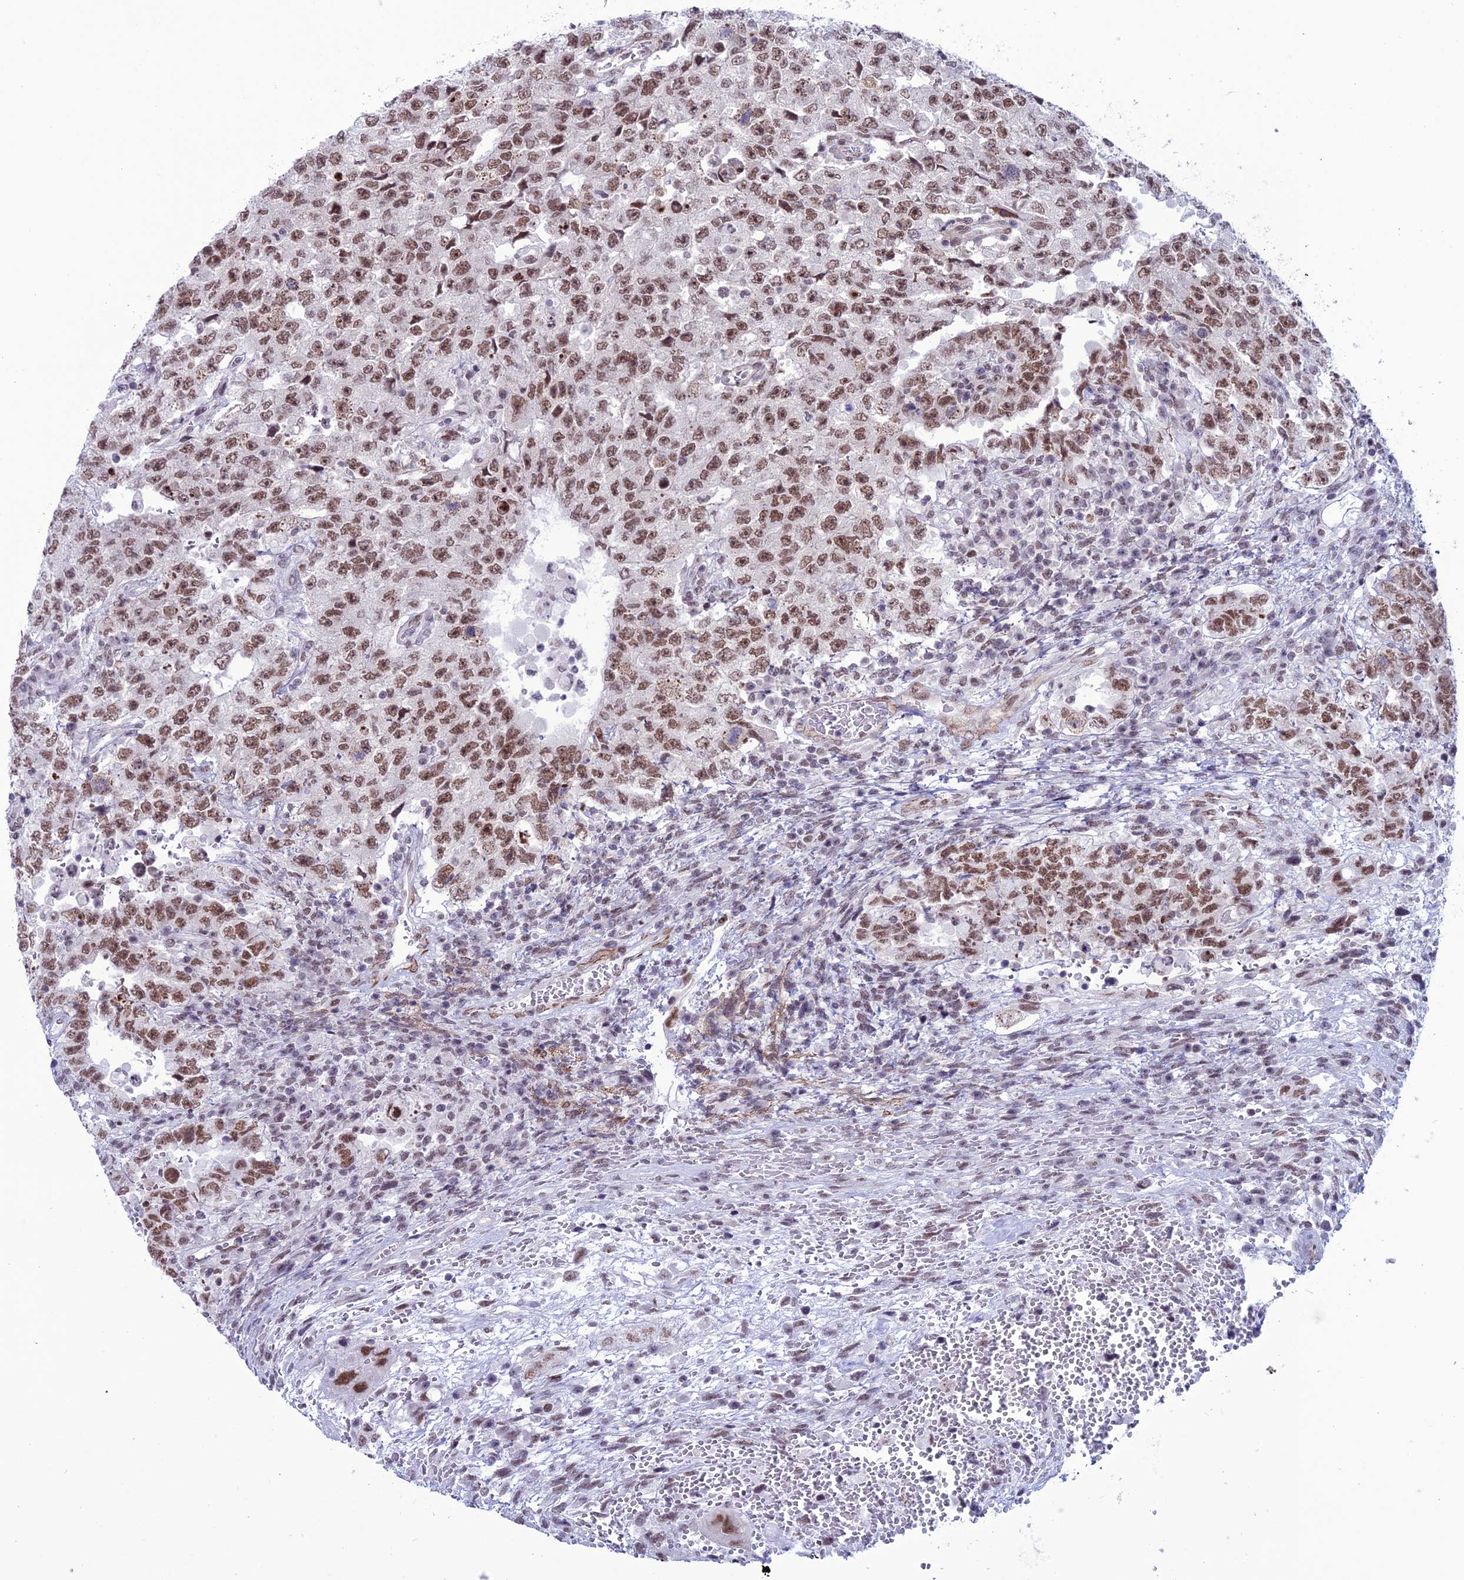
{"staining": {"intensity": "moderate", "quantity": ">75%", "location": "nuclear"}, "tissue": "testis cancer", "cell_type": "Tumor cells", "image_type": "cancer", "snomed": [{"axis": "morphology", "description": "Carcinoma, Embryonal, NOS"}, {"axis": "topography", "description": "Testis"}], "caption": "Tumor cells display medium levels of moderate nuclear expression in approximately >75% of cells in testis cancer.", "gene": "U2AF1", "patient": {"sex": "male", "age": 26}}